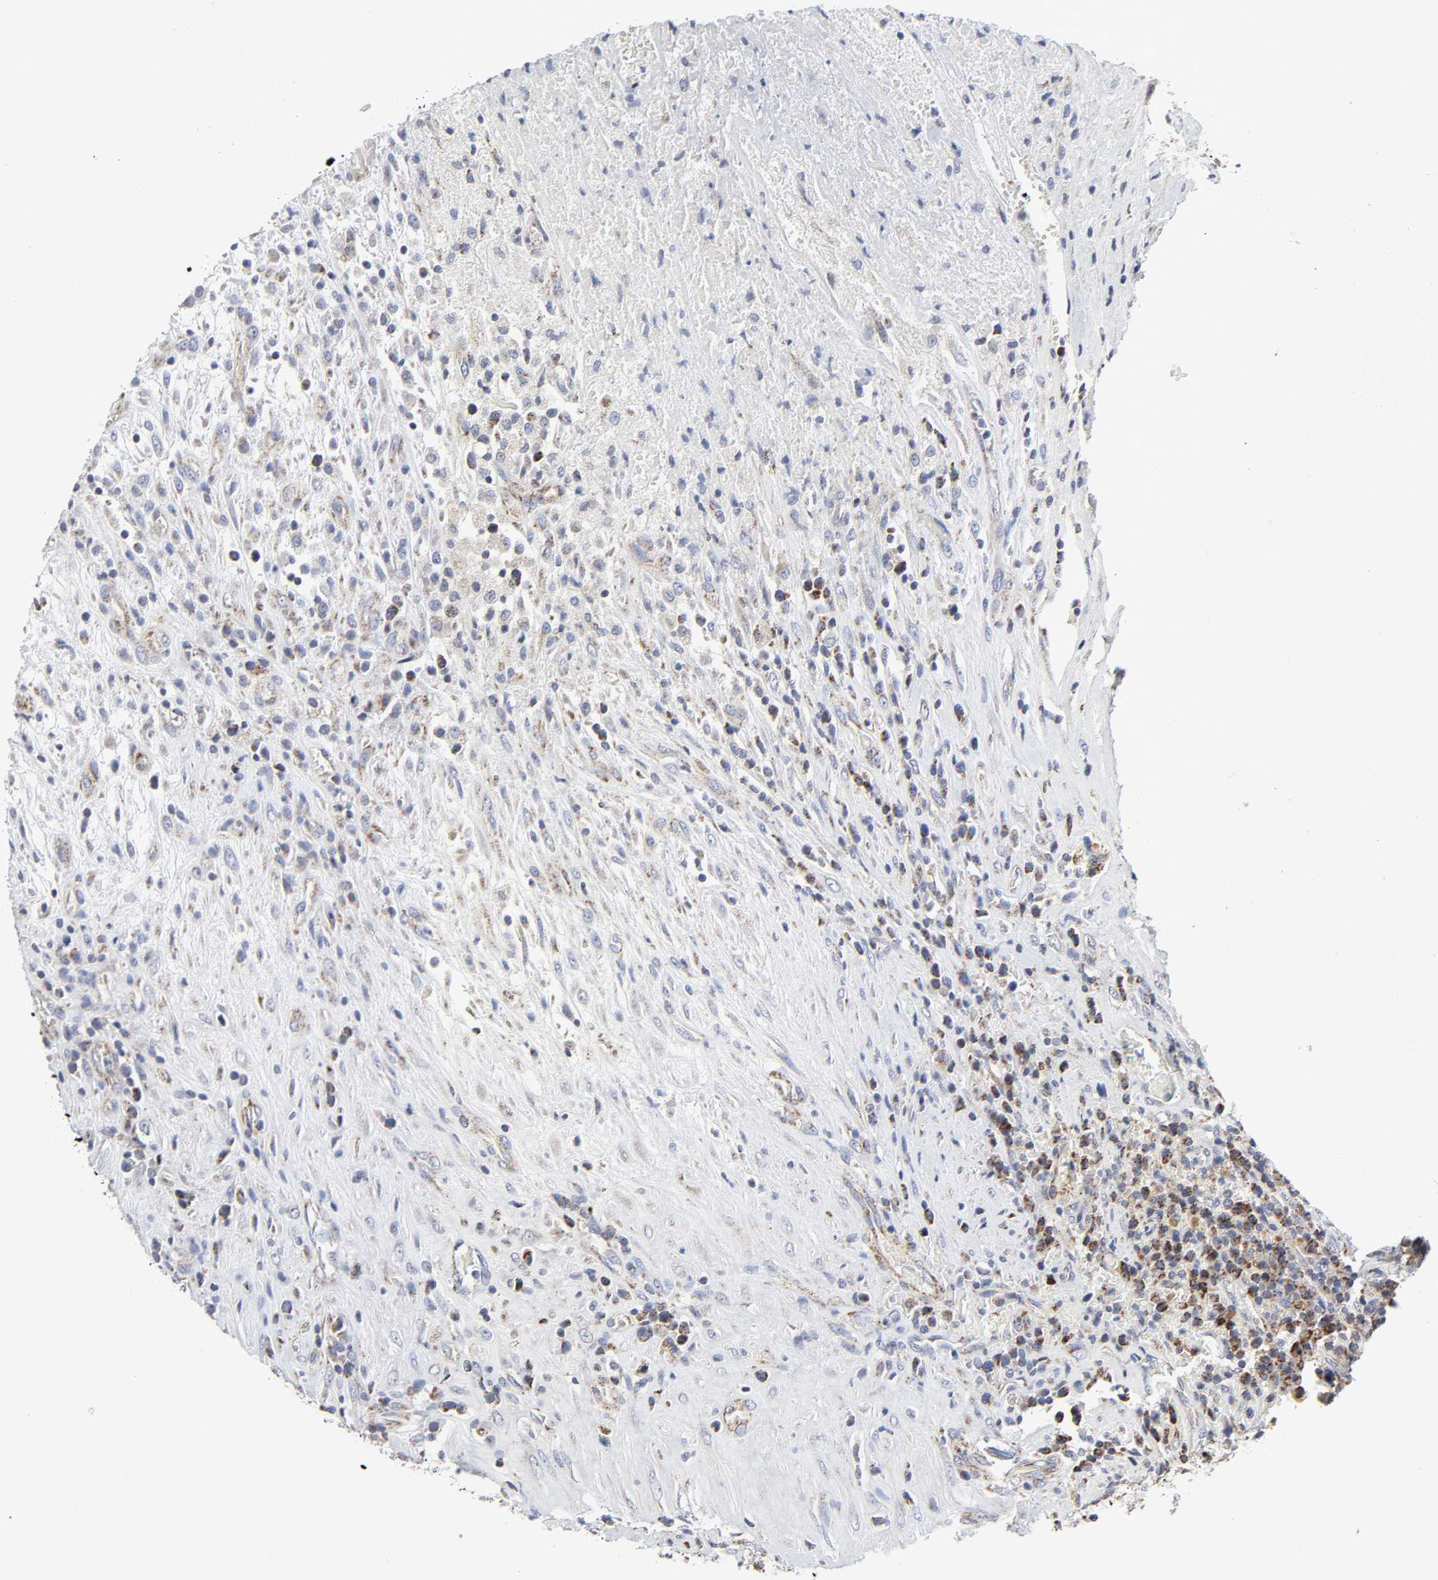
{"staining": {"intensity": "weak", "quantity": "25%-75%", "location": "cytoplasmic/membranous"}, "tissue": "testis cancer", "cell_type": "Tumor cells", "image_type": "cancer", "snomed": [{"axis": "morphology", "description": "Necrosis, NOS"}, {"axis": "morphology", "description": "Carcinoma, Embryonal, NOS"}, {"axis": "topography", "description": "Testis"}], "caption": "This histopathology image shows testis cancer (embryonal carcinoma) stained with IHC to label a protein in brown. The cytoplasmic/membranous of tumor cells show weak positivity for the protein. Nuclei are counter-stained blue.", "gene": "AOPEP", "patient": {"sex": "male", "age": 19}}